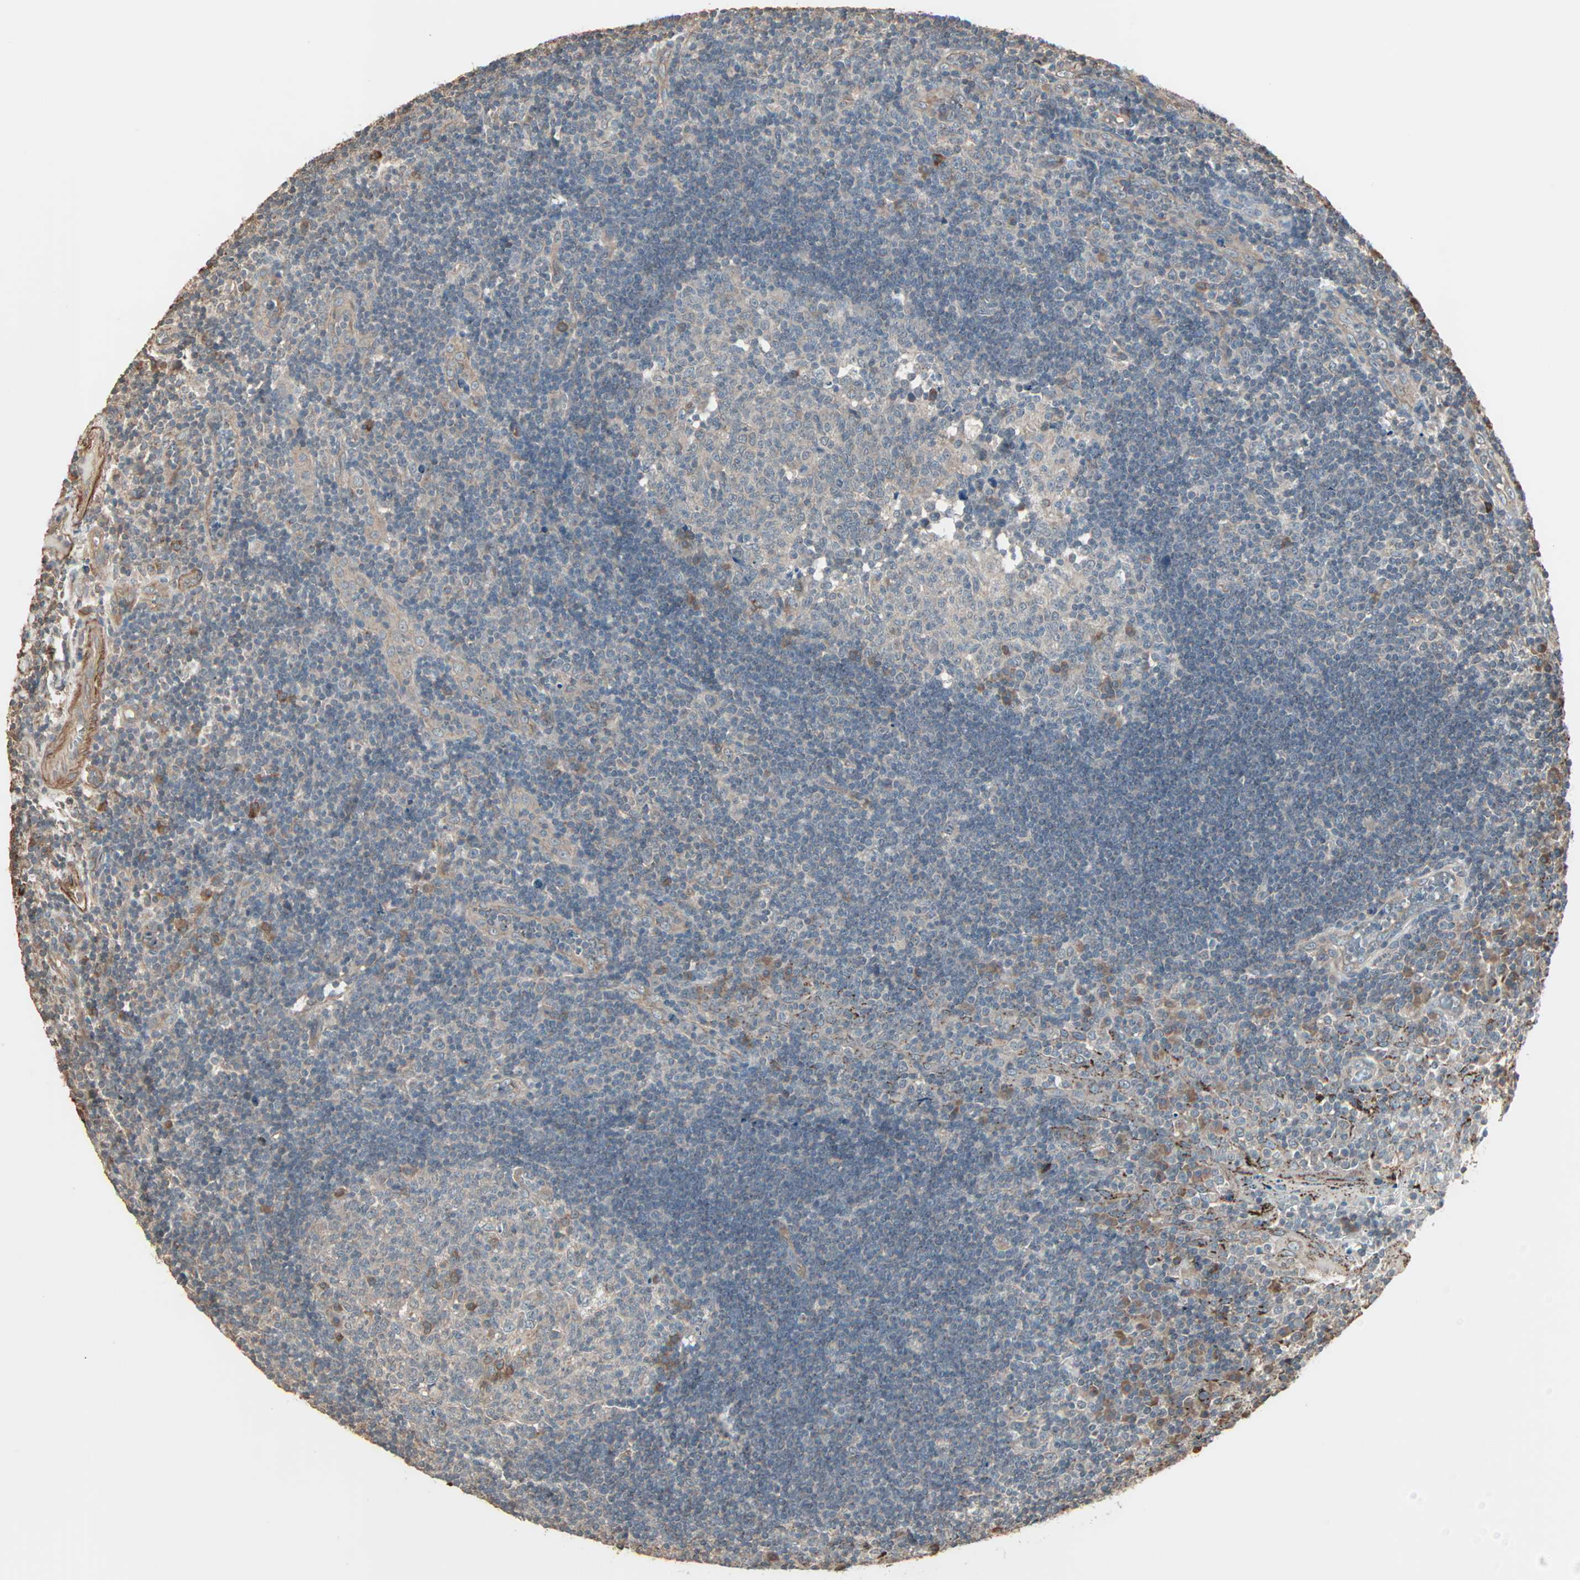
{"staining": {"intensity": "weak", "quantity": "25%-75%", "location": "cytoplasmic/membranous"}, "tissue": "tonsil", "cell_type": "Germinal center cells", "image_type": "normal", "snomed": [{"axis": "morphology", "description": "Normal tissue, NOS"}, {"axis": "topography", "description": "Tonsil"}], "caption": "Brown immunohistochemical staining in benign human tonsil shows weak cytoplasmic/membranous positivity in approximately 25%-75% of germinal center cells.", "gene": "GALNT3", "patient": {"sex": "female", "age": 40}}